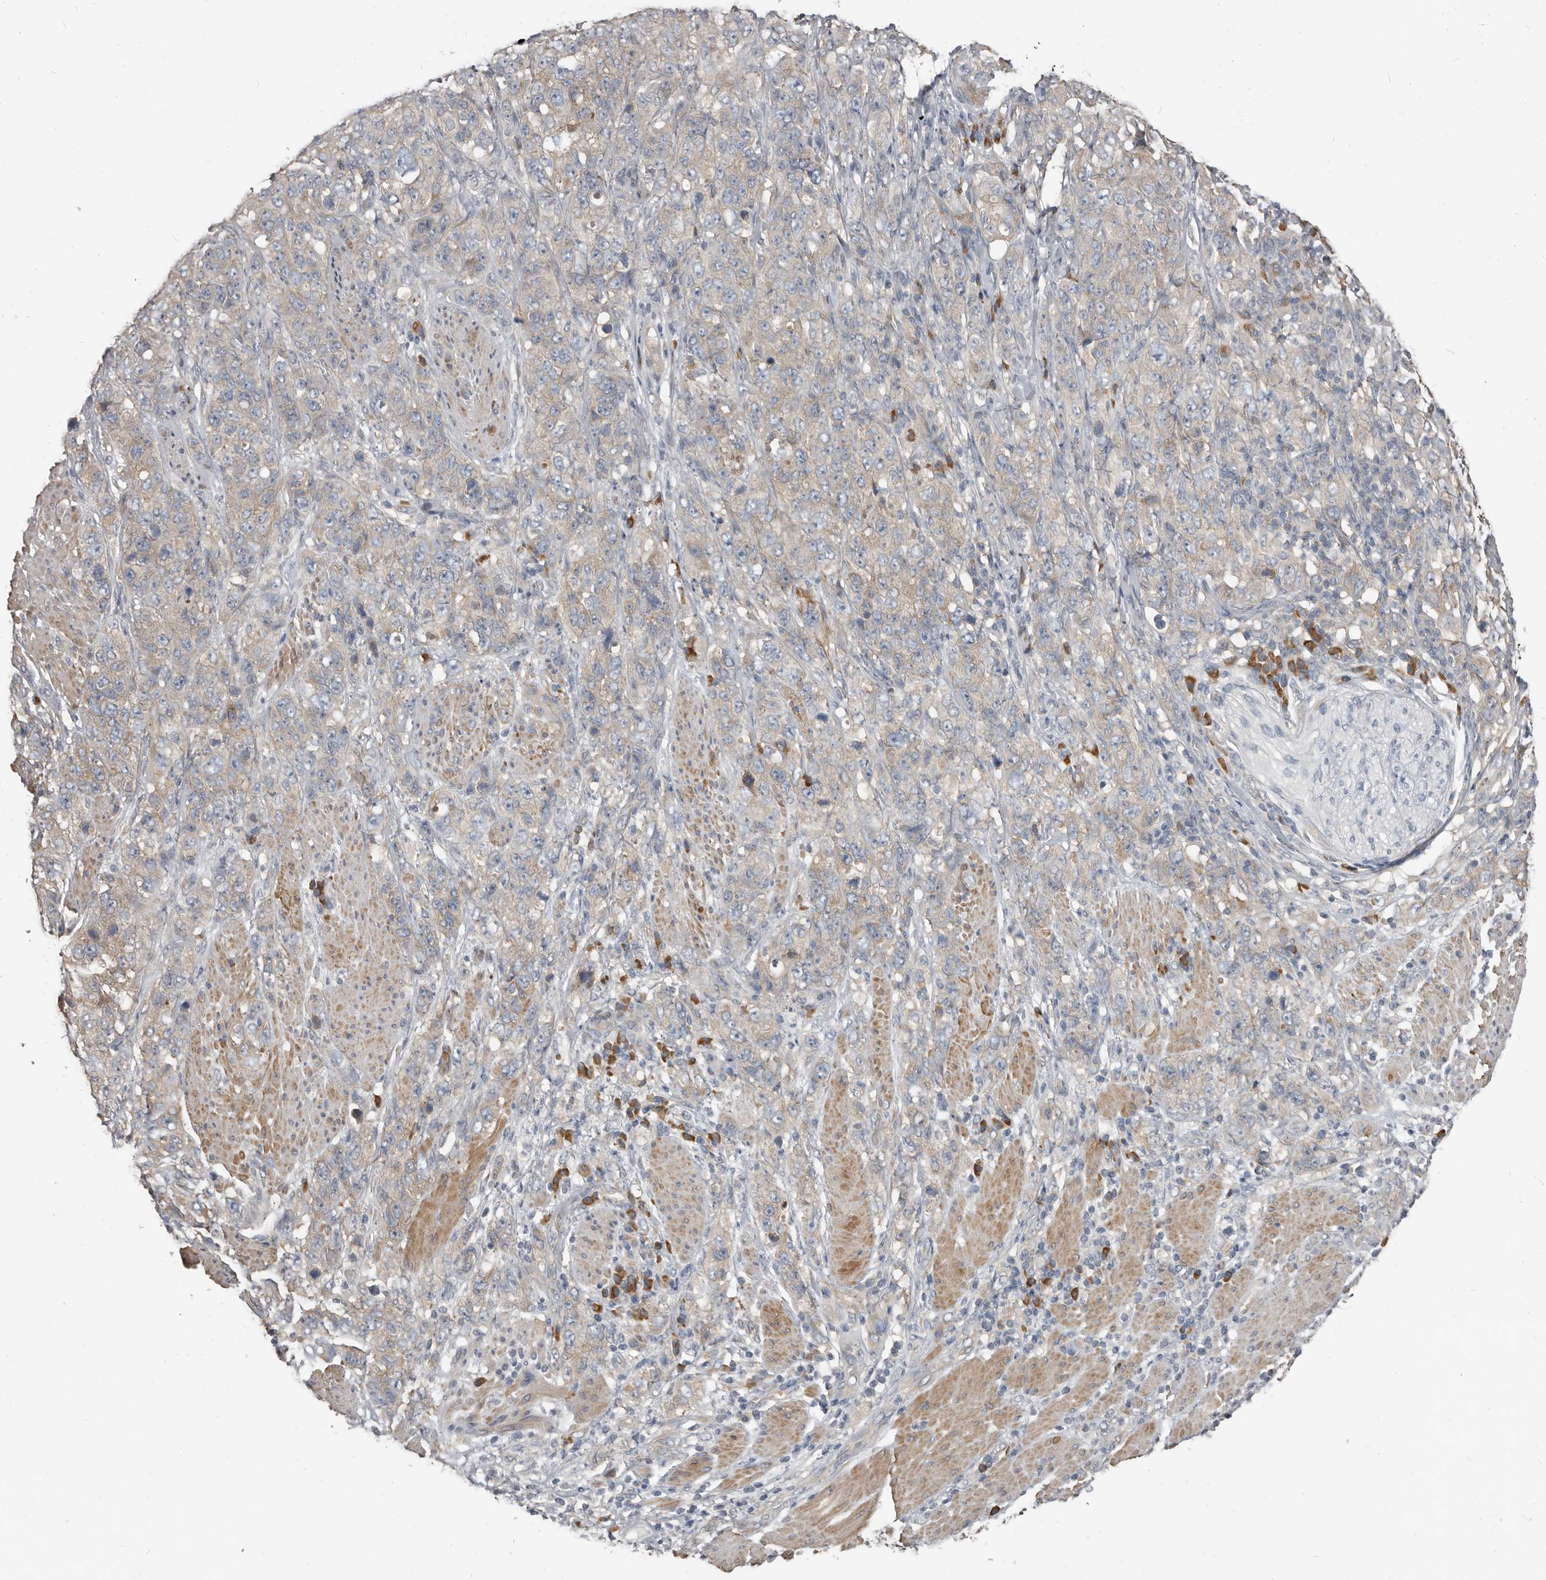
{"staining": {"intensity": "weak", "quantity": ">75%", "location": "cytoplasmic/membranous"}, "tissue": "stomach cancer", "cell_type": "Tumor cells", "image_type": "cancer", "snomed": [{"axis": "morphology", "description": "Adenocarcinoma, NOS"}, {"axis": "topography", "description": "Stomach"}], "caption": "Protein expression analysis of human stomach adenocarcinoma reveals weak cytoplasmic/membranous expression in approximately >75% of tumor cells. (DAB (3,3'-diaminobenzidine) = brown stain, brightfield microscopy at high magnification).", "gene": "AKNAD1", "patient": {"sex": "male", "age": 48}}